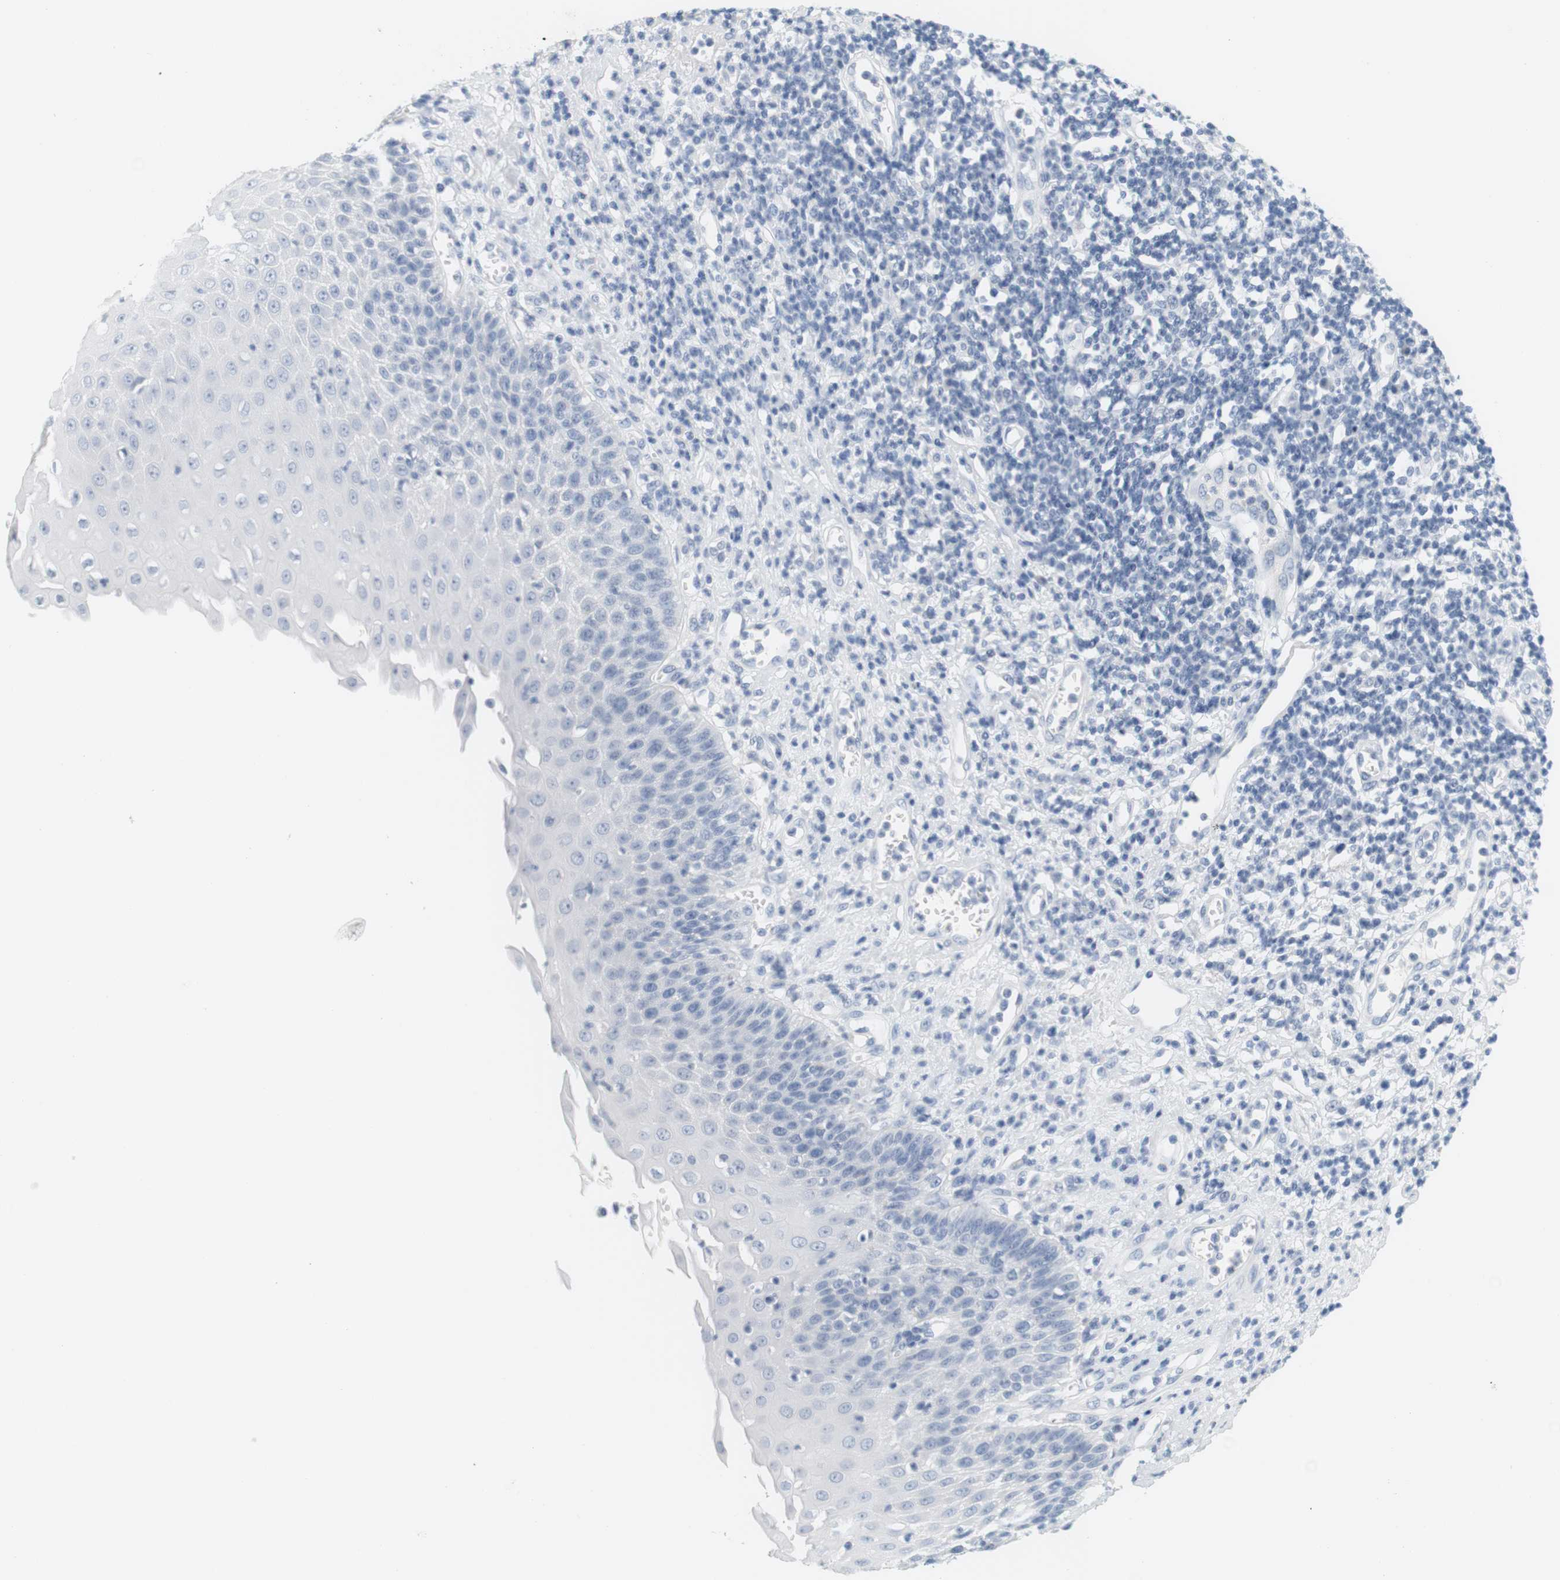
{"staining": {"intensity": "negative", "quantity": "none", "location": "none"}, "tissue": "esophagus", "cell_type": "Squamous epithelial cells", "image_type": "normal", "snomed": [{"axis": "morphology", "description": "Normal tissue, NOS"}, {"axis": "morphology", "description": "Squamous cell carcinoma, NOS"}, {"axis": "topography", "description": "Esophagus"}], "caption": "Human esophagus stained for a protein using immunohistochemistry (IHC) demonstrates no expression in squamous epithelial cells.", "gene": "OPRM1", "patient": {"sex": "male", "age": 65}}